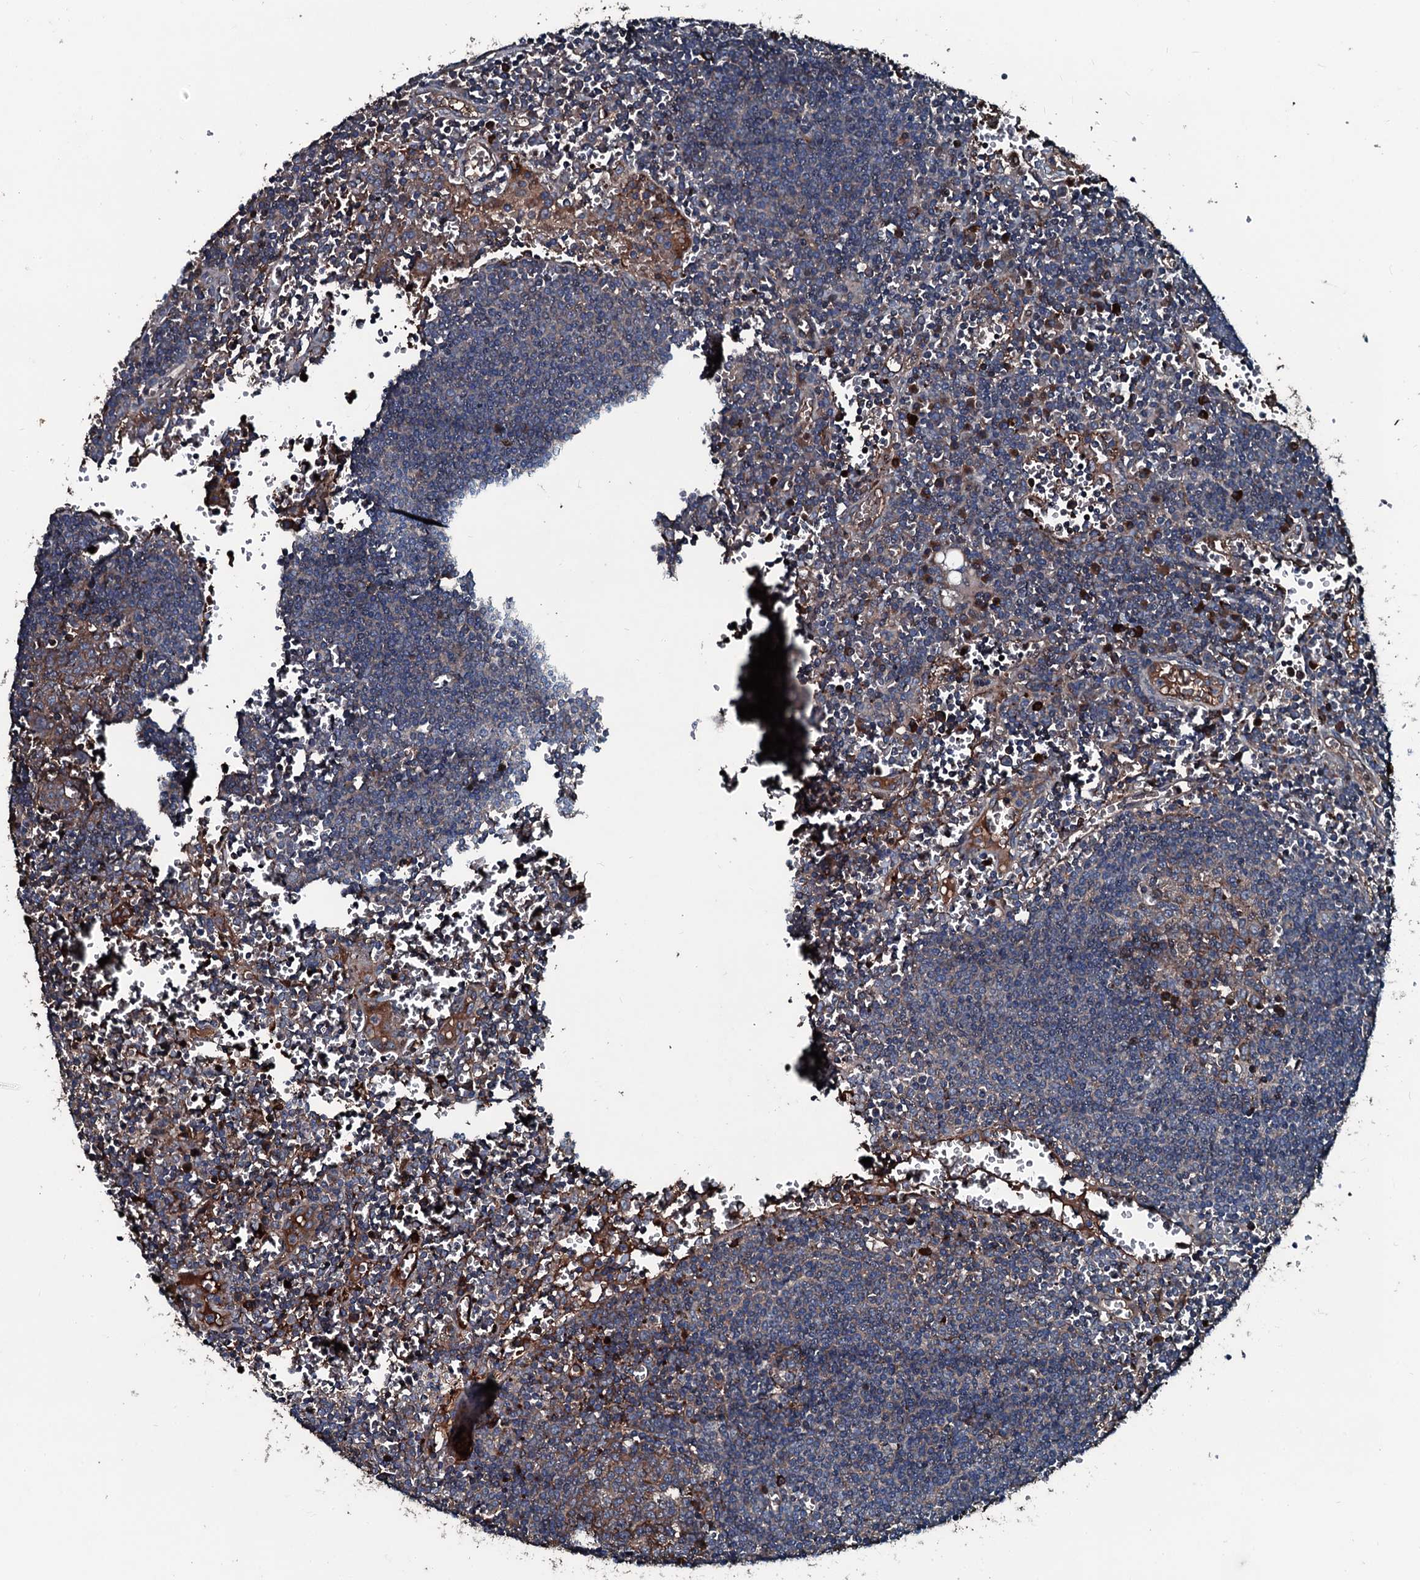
{"staining": {"intensity": "moderate", "quantity": ">75%", "location": "cytoplasmic/membranous"}, "tissue": "lymph node", "cell_type": "Germinal center cells", "image_type": "normal", "snomed": [{"axis": "morphology", "description": "Normal tissue, NOS"}, {"axis": "topography", "description": "Lymph node"}], "caption": "High-power microscopy captured an immunohistochemistry (IHC) histopathology image of unremarkable lymph node, revealing moderate cytoplasmic/membranous staining in approximately >75% of germinal center cells.", "gene": "AARS1", "patient": {"sex": "female", "age": 73}}